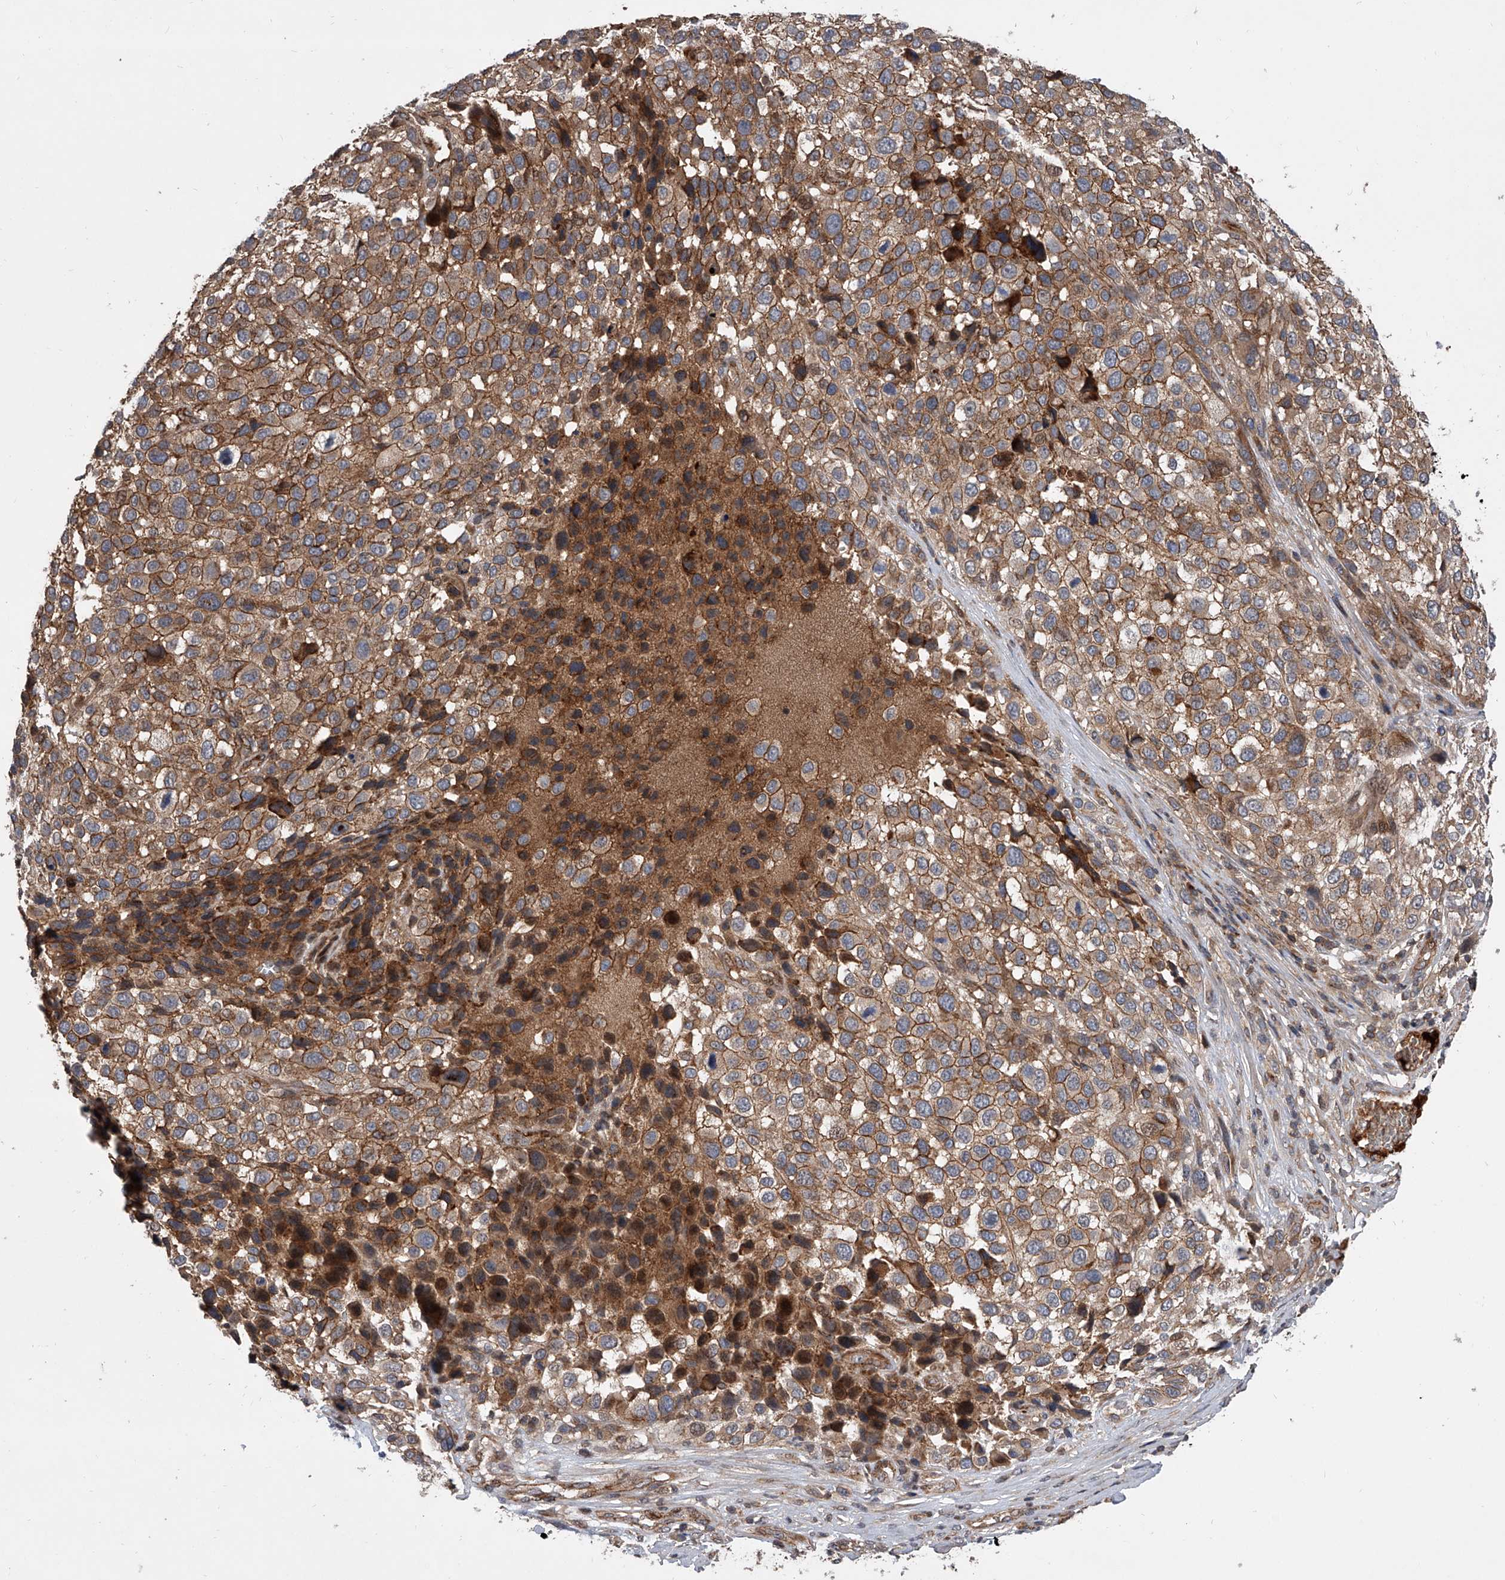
{"staining": {"intensity": "moderate", "quantity": ">75%", "location": "cytoplasmic/membranous"}, "tissue": "melanoma", "cell_type": "Tumor cells", "image_type": "cancer", "snomed": [{"axis": "morphology", "description": "Malignant melanoma, NOS"}, {"axis": "topography", "description": "Skin of trunk"}], "caption": "DAB (3,3'-diaminobenzidine) immunohistochemical staining of human melanoma shows moderate cytoplasmic/membranous protein expression in approximately >75% of tumor cells.", "gene": "USP47", "patient": {"sex": "male", "age": 71}}